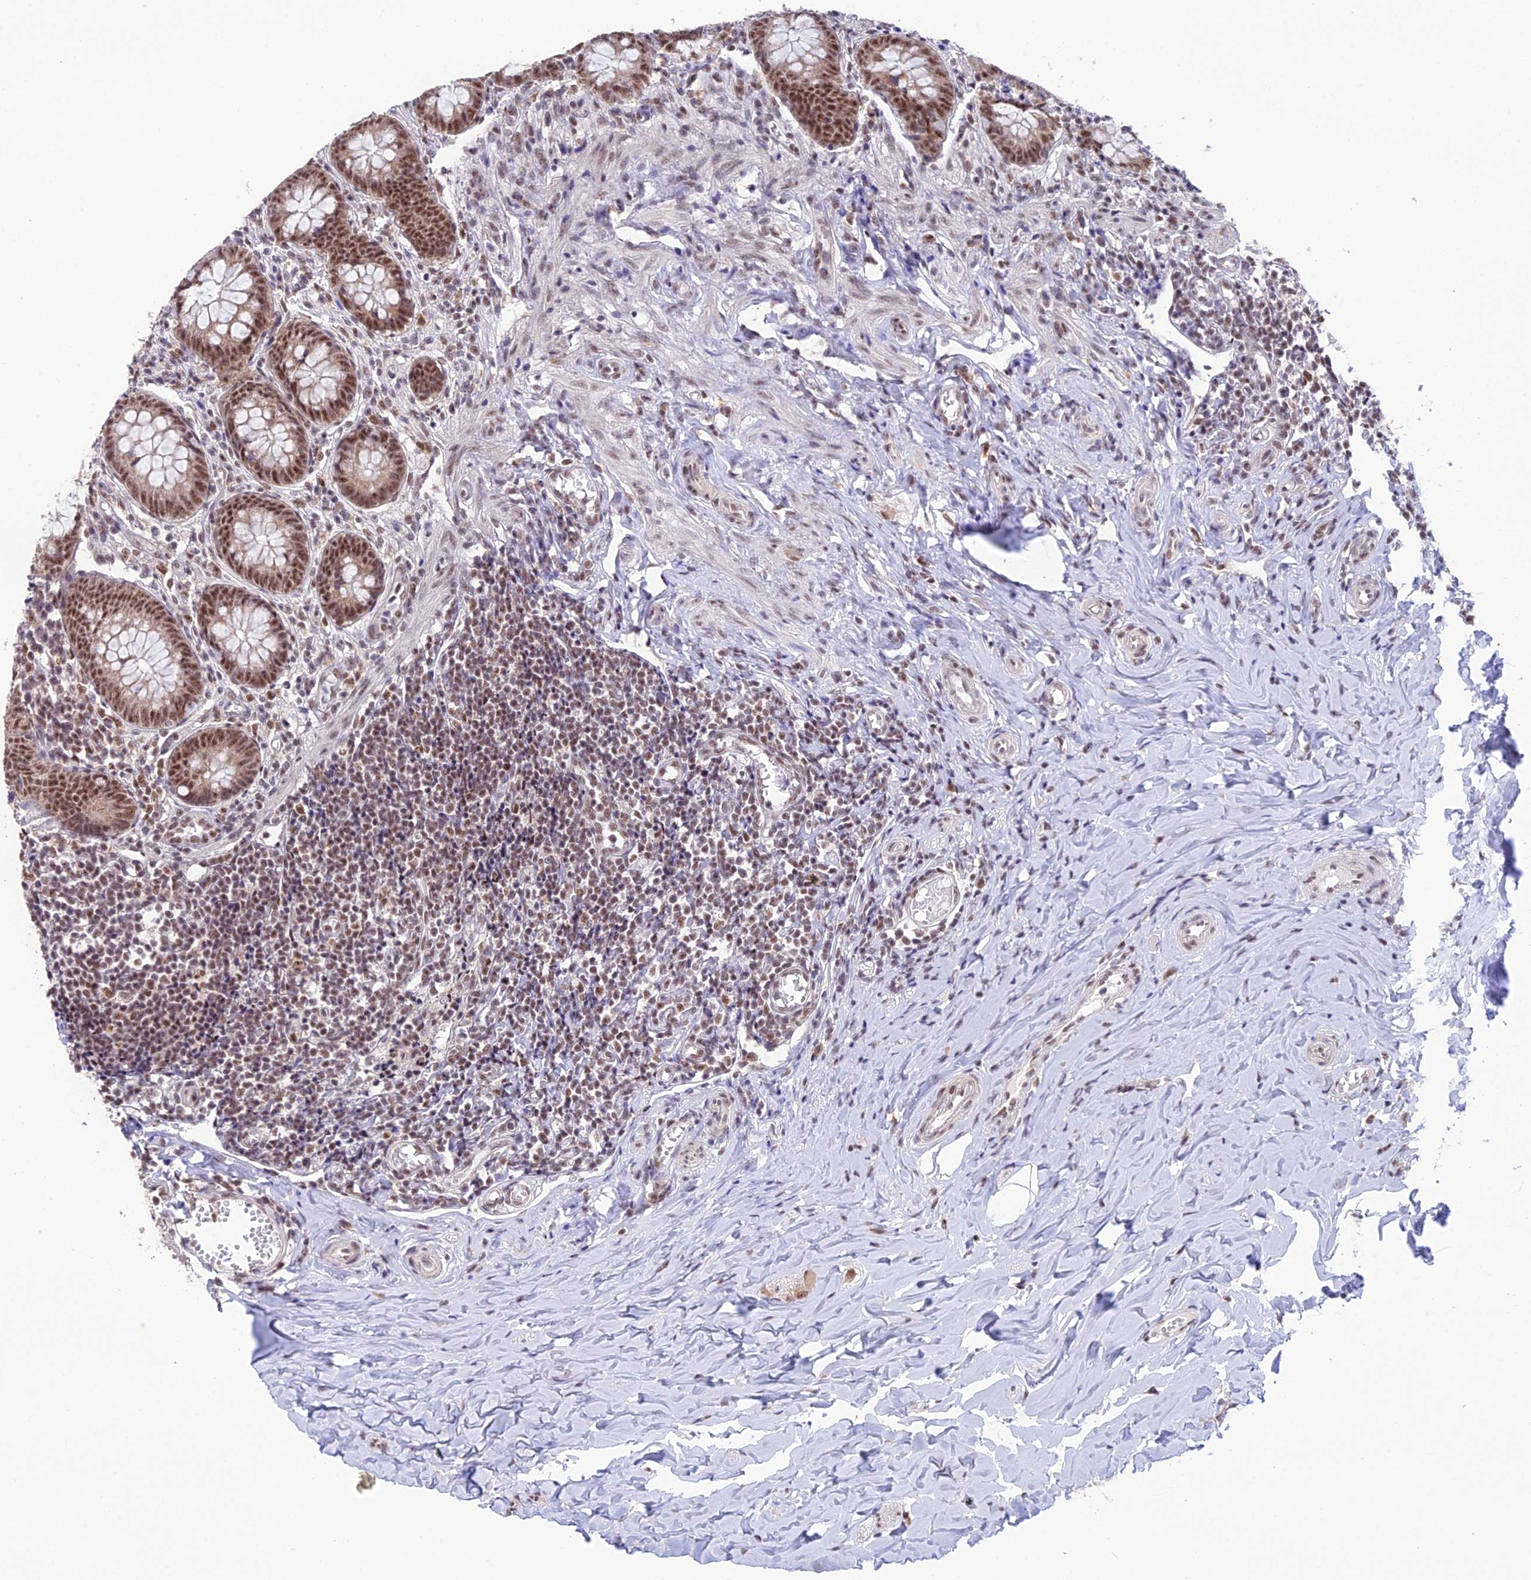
{"staining": {"intensity": "moderate", "quantity": ">75%", "location": "nuclear"}, "tissue": "appendix", "cell_type": "Glandular cells", "image_type": "normal", "snomed": [{"axis": "morphology", "description": "Normal tissue, NOS"}, {"axis": "topography", "description": "Appendix"}], "caption": "A histopathology image showing moderate nuclear staining in approximately >75% of glandular cells in normal appendix, as visualized by brown immunohistochemical staining.", "gene": "THOC7", "patient": {"sex": "female", "age": 33}}